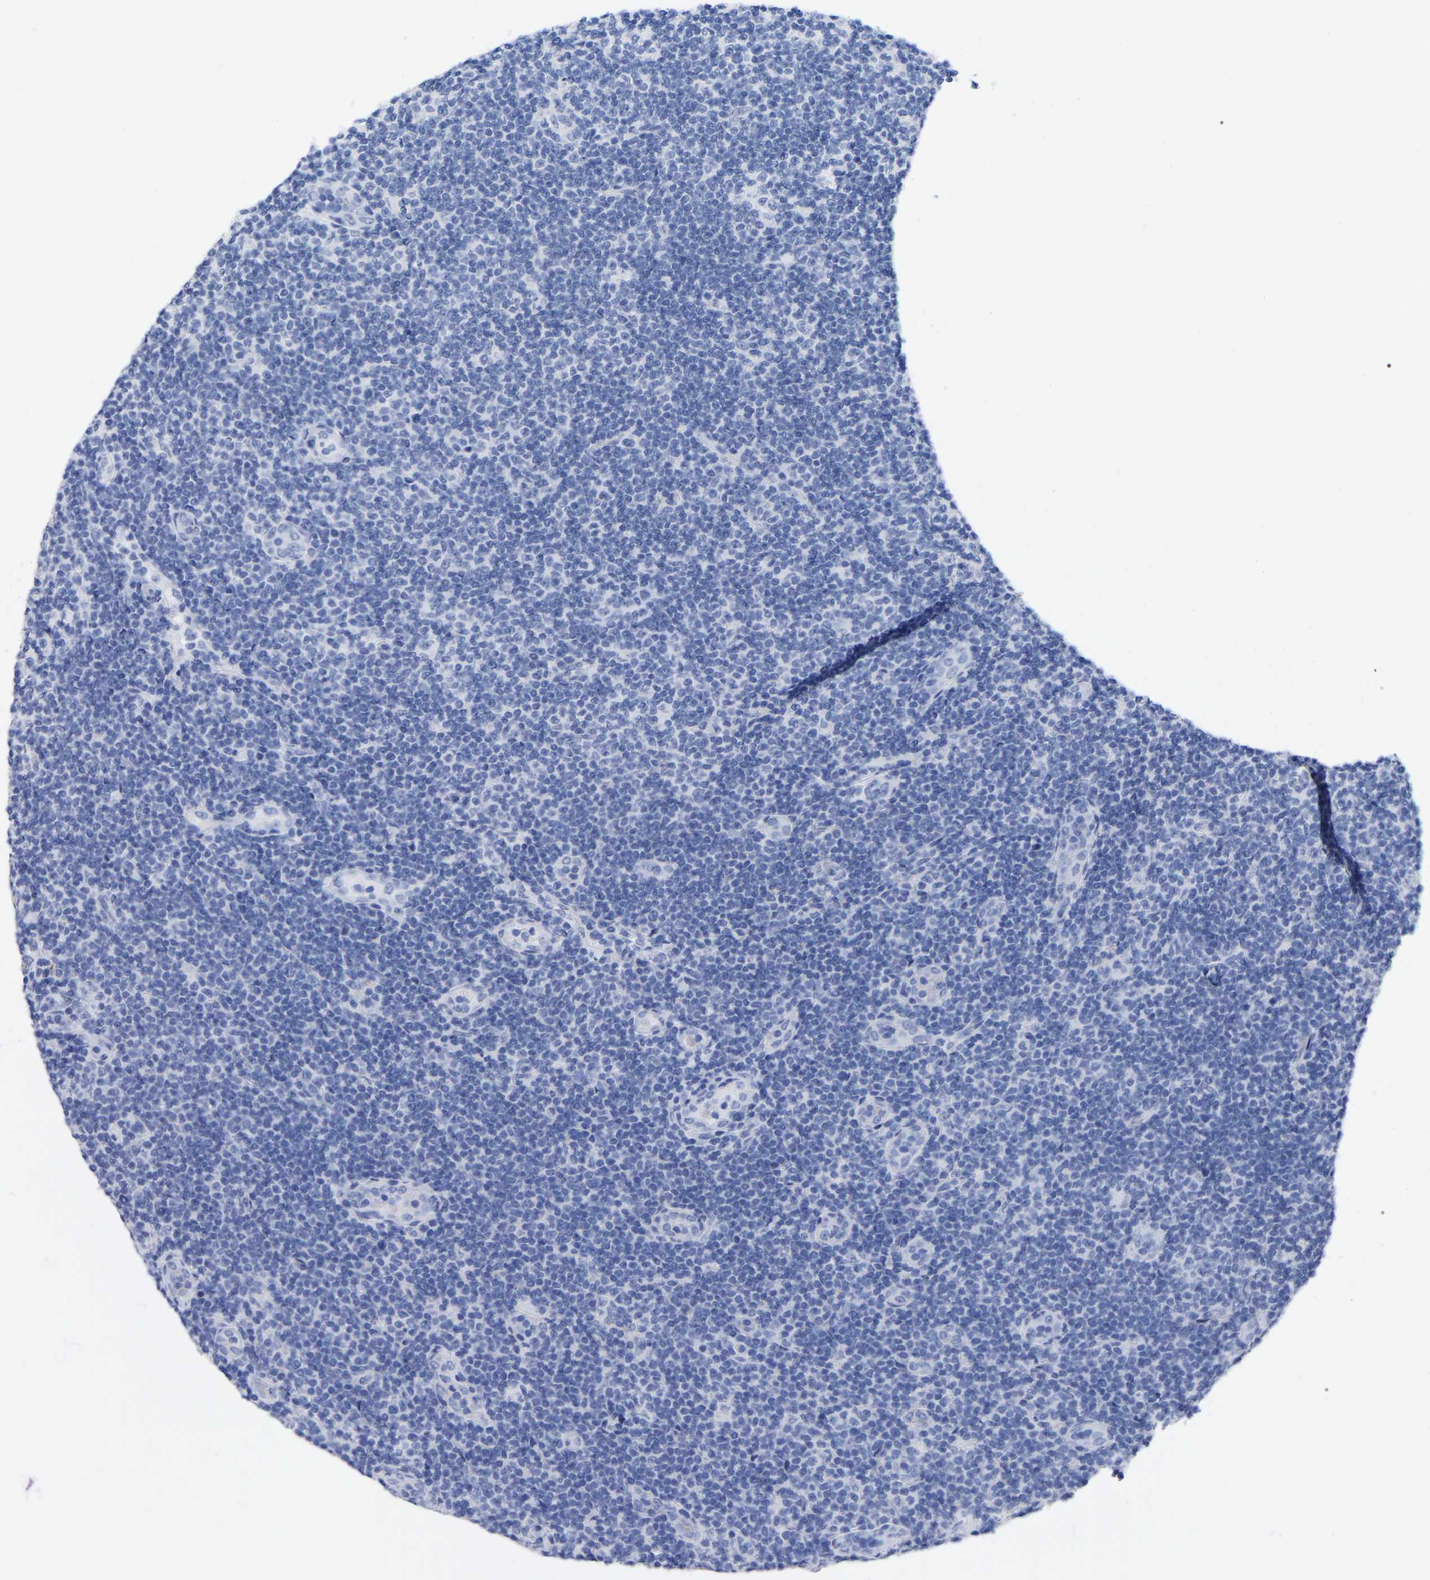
{"staining": {"intensity": "negative", "quantity": "none", "location": "none"}, "tissue": "lymphoma", "cell_type": "Tumor cells", "image_type": "cancer", "snomed": [{"axis": "morphology", "description": "Malignant lymphoma, non-Hodgkin's type, Low grade"}, {"axis": "topography", "description": "Lymph node"}], "caption": "Immunohistochemistry (IHC) image of neoplastic tissue: lymphoma stained with DAB (3,3'-diaminobenzidine) reveals no significant protein expression in tumor cells.", "gene": "ANXA13", "patient": {"sex": "male", "age": 83}}